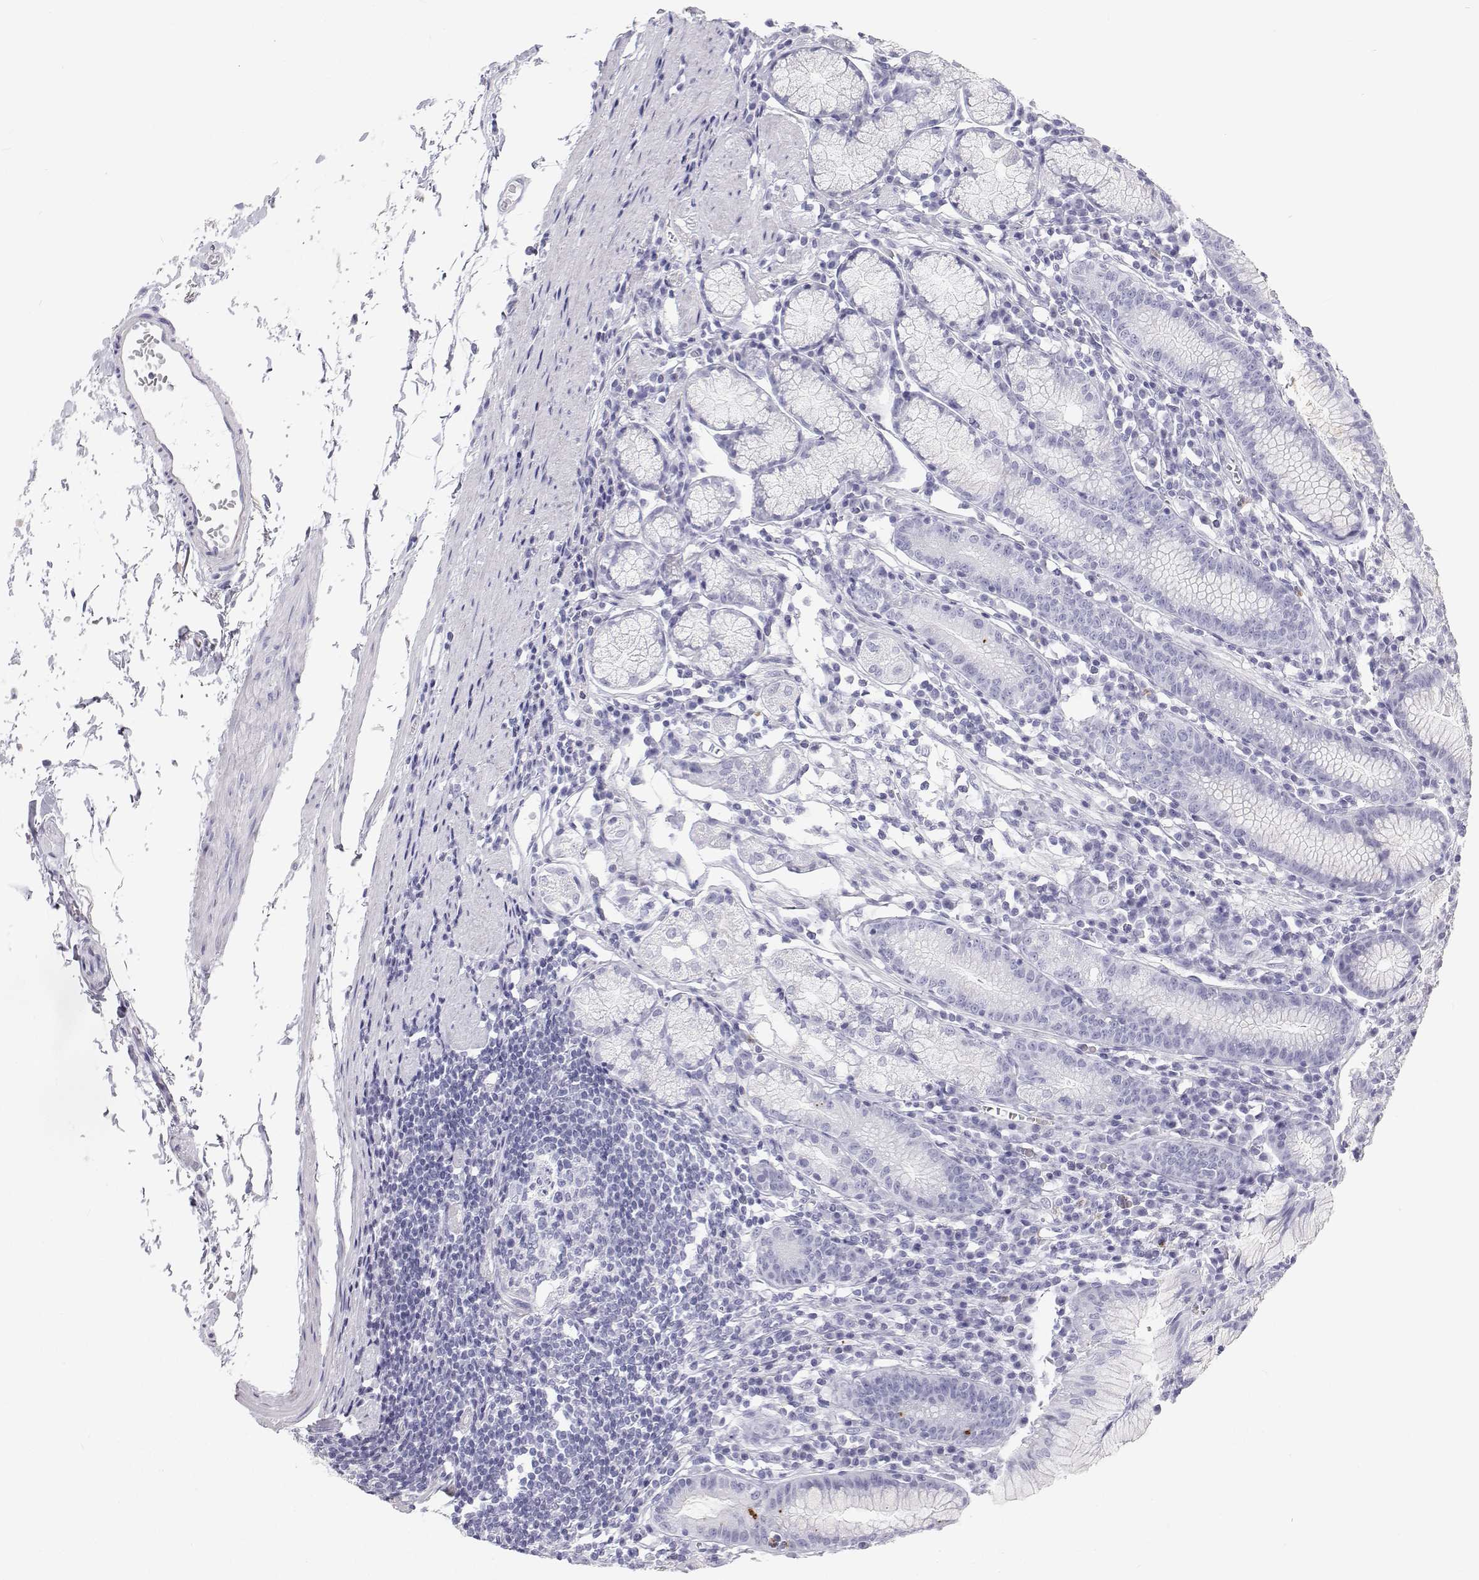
{"staining": {"intensity": "negative", "quantity": "none", "location": "none"}, "tissue": "stomach", "cell_type": "Glandular cells", "image_type": "normal", "snomed": [{"axis": "morphology", "description": "Normal tissue, NOS"}, {"axis": "topography", "description": "Stomach"}], "caption": "This is an IHC histopathology image of normal human stomach. There is no positivity in glandular cells.", "gene": "SFTPB", "patient": {"sex": "male", "age": 55}}